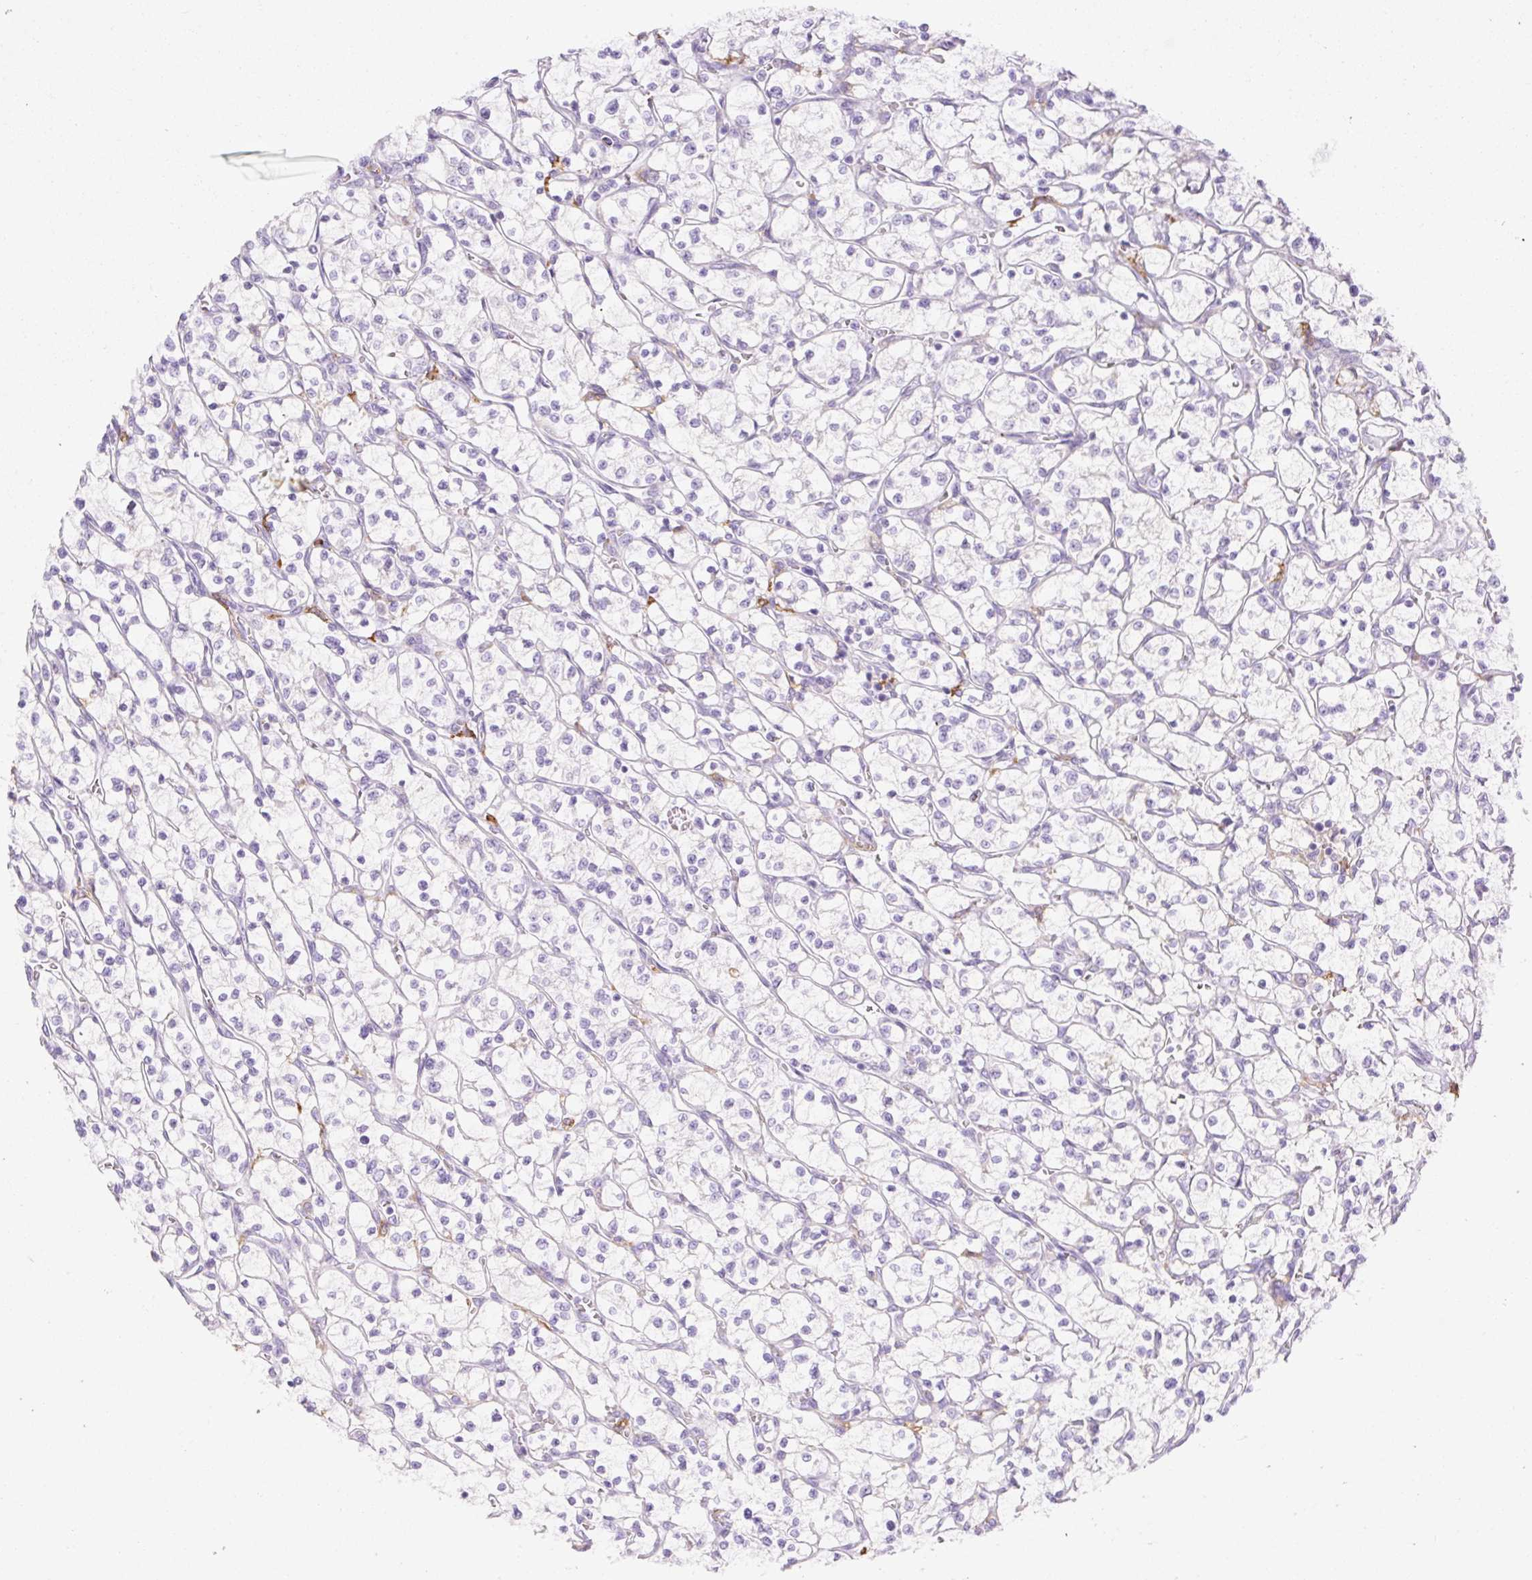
{"staining": {"intensity": "negative", "quantity": "none", "location": "none"}, "tissue": "renal cancer", "cell_type": "Tumor cells", "image_type": "cancer", "snomed": [{"axis": "morphology", "description": "Adenocarcinoma, NOS"}, {"axis": "topography", "description": "Kidney"}], "caption": "Tumor cells are negative for protein expression in human renal cancer (adenocarcinoma).", "gene": "SIGLEC1", "patient": {"sex": "female", "age": 64}}